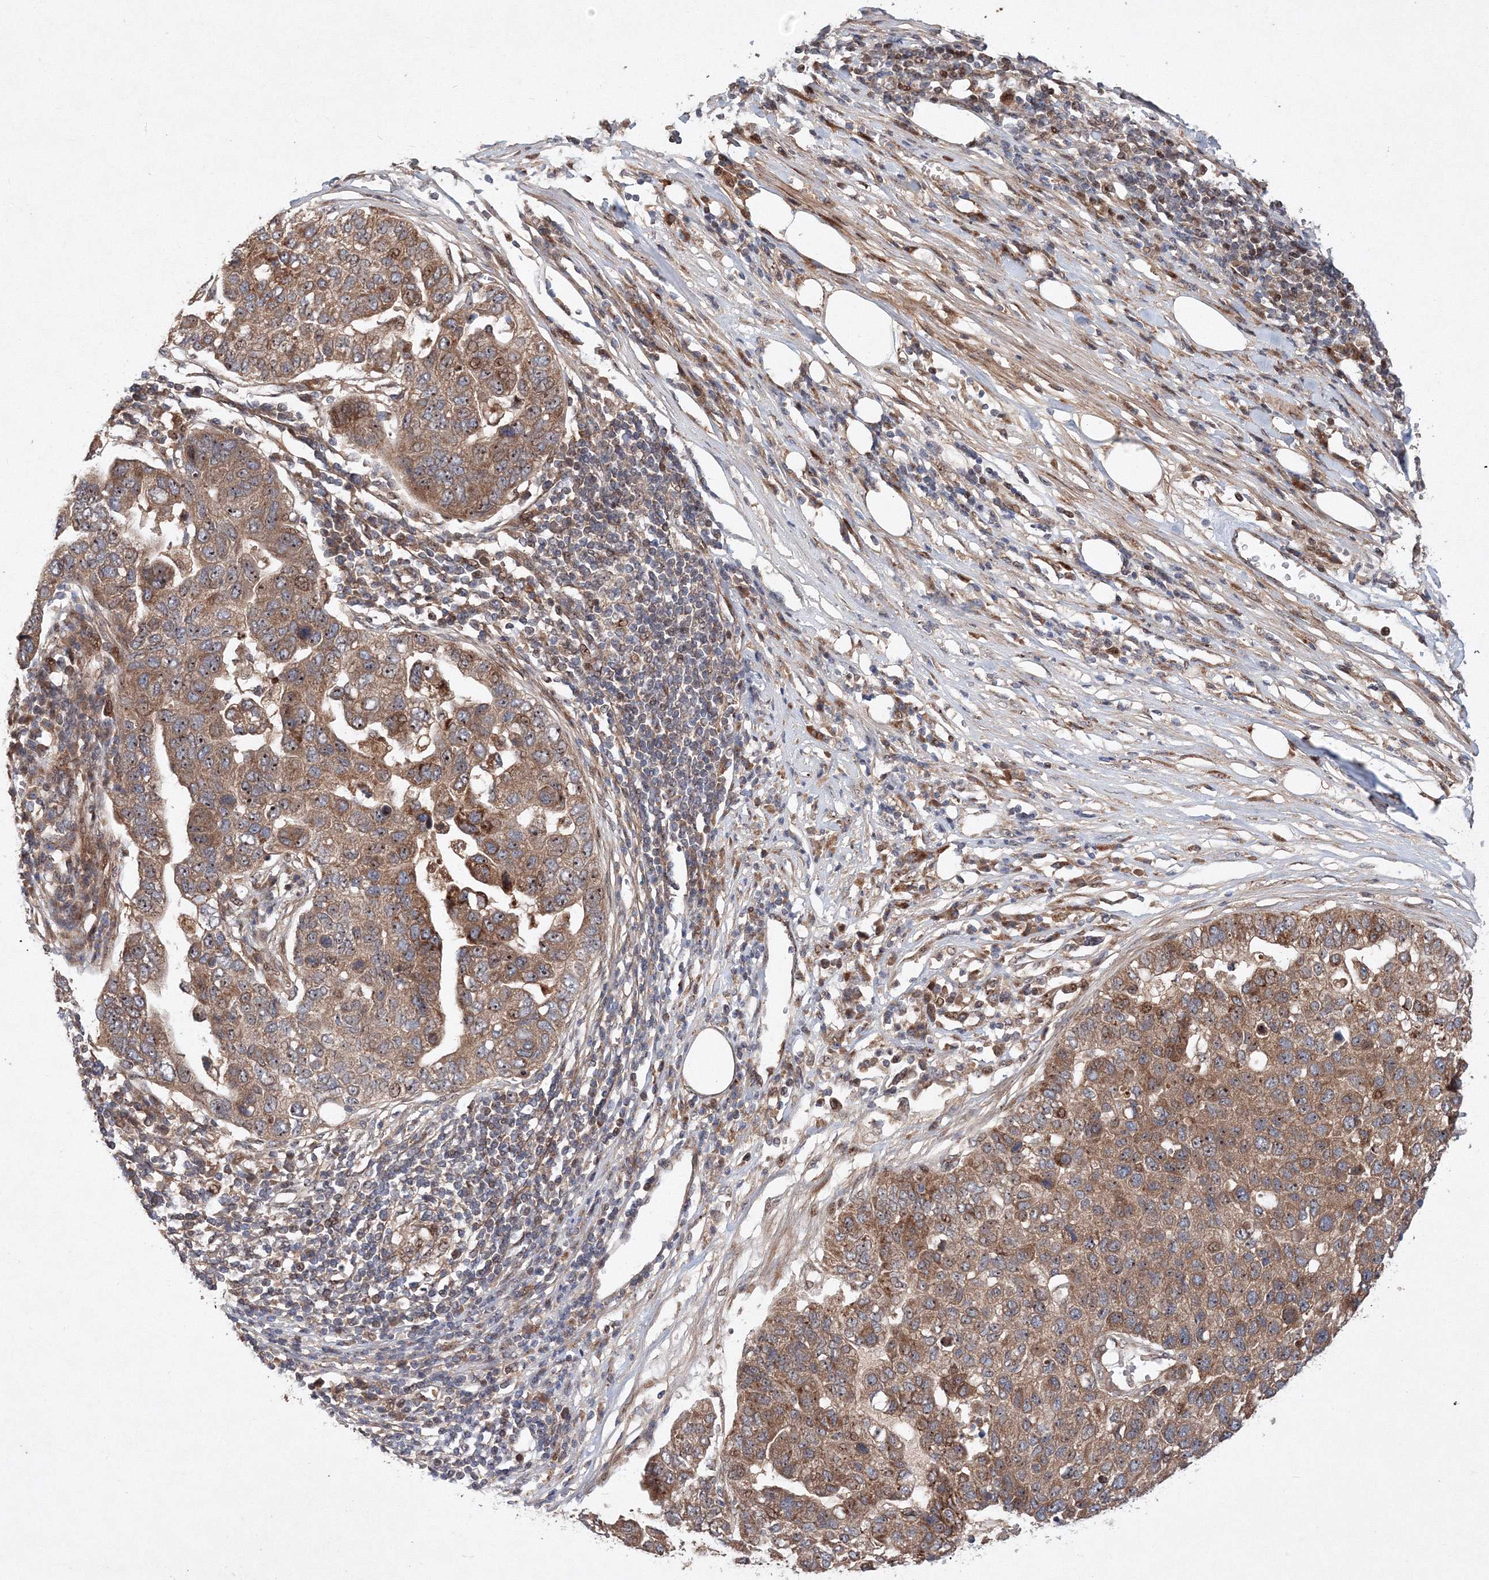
{"staining": {"intensity": "moderate", "quantity": ">75%", "location": "cytoplasmic/membranous,nuclear"}, "tissue": "pancreatic cancer", "cell_type": "Tumor cells", "image_type": "cancer", "snomed": [{"axis": "morphology", "description": "Adenocarcinoma, NOS"}, {"axis": "topography", "description": "Pancreas"}], "caption": "This is an image of IHC staining of pancreatic cancer (adenocarcinoma), which shows moderate expression in the cytoplasmic/membranous and nuclear of tumor cells.", "gene": "ANKAR", "patient": {"sex": "female", "age": 61}}